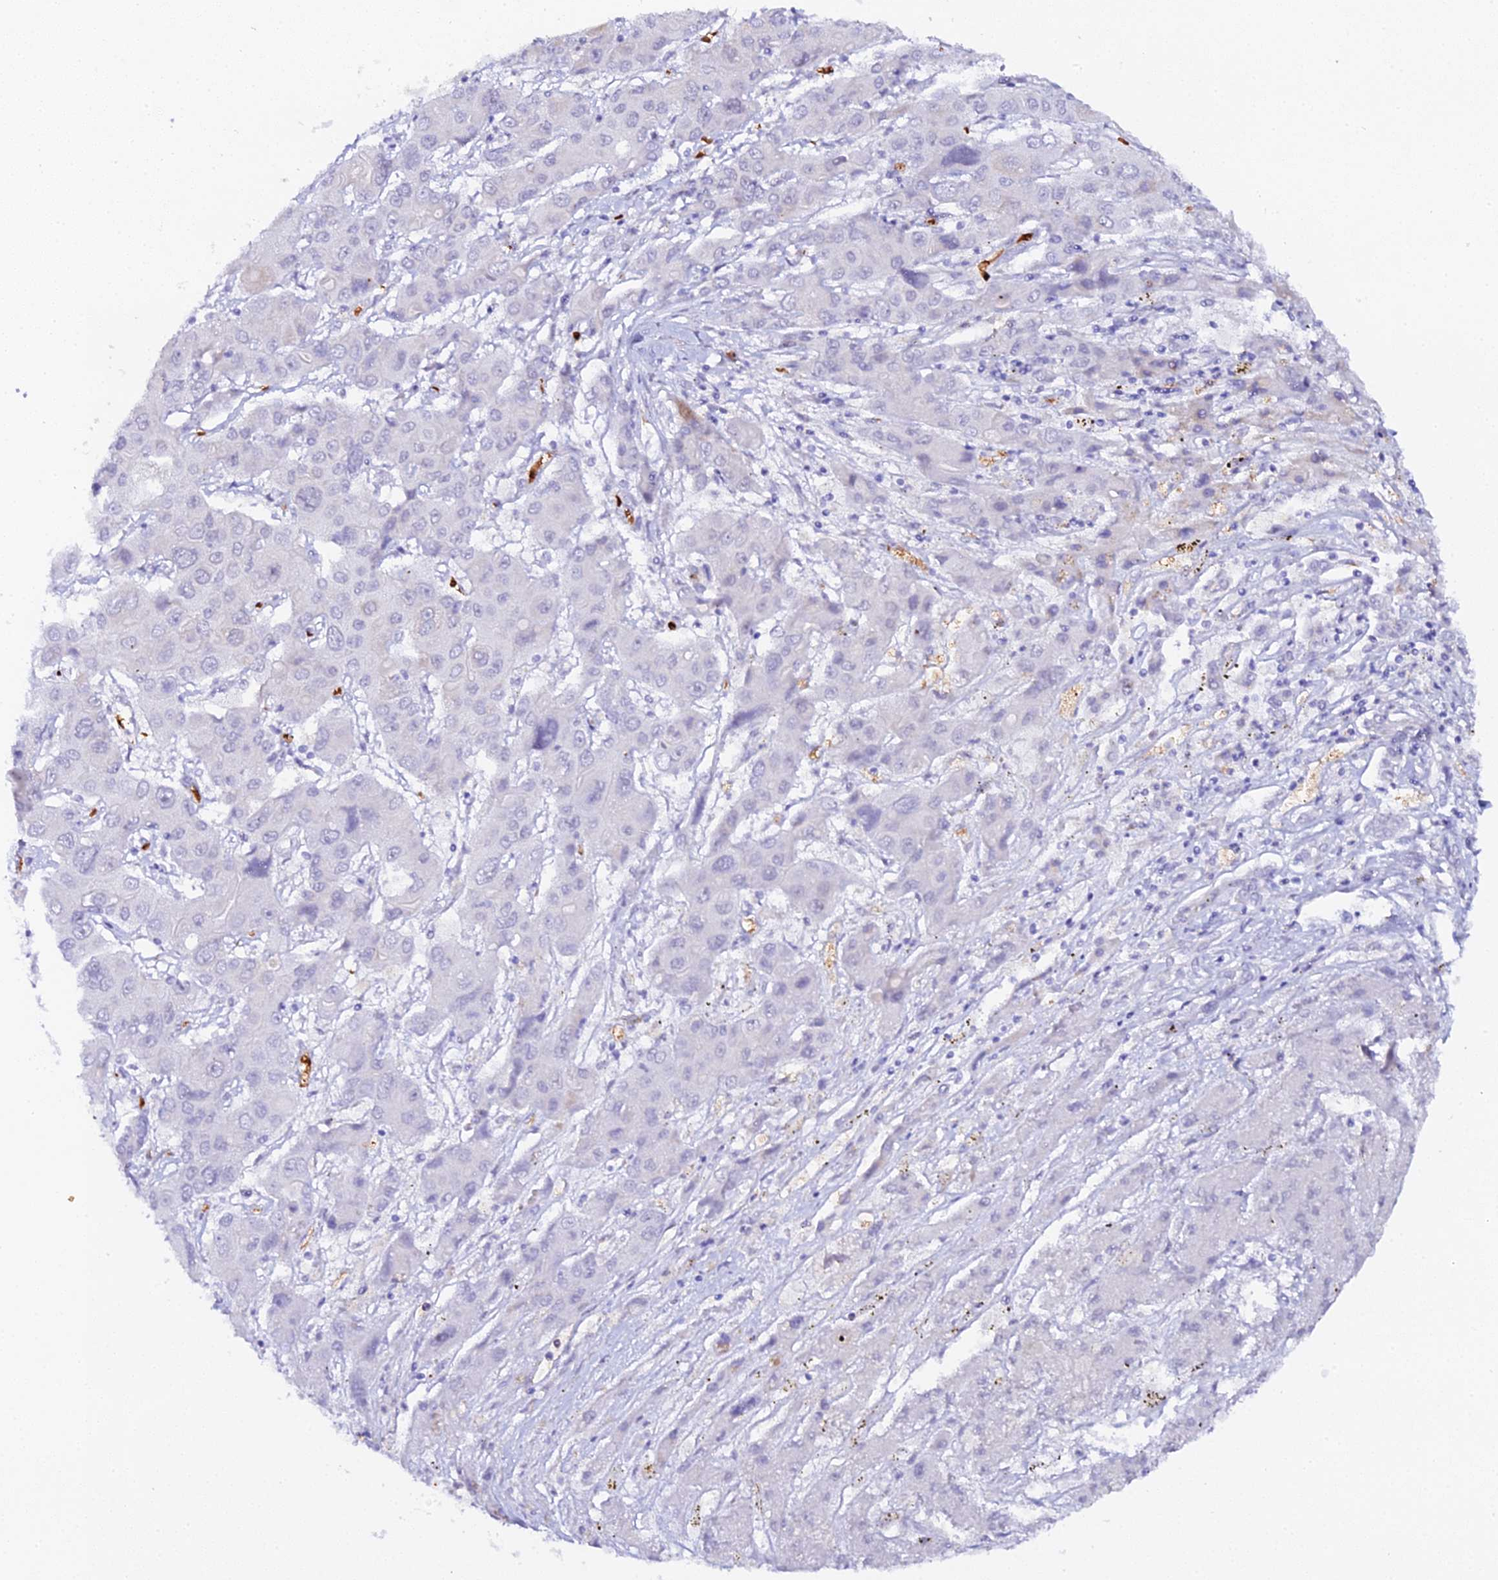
{"staining": {"intensity": "negative", "quantity": "none", "location": "none"}, "tissue": "liver cancer", "cell_type": "Tumor cells", "image_type": "cancer", "snomed": [{"axis": "morphology", "description": "Cholangiocarcinoma"}, {"axis": "topography", "description": "Liver"}], "caption": "The photomicrograph reveals no significant staining in tumor cells of cholangiocarcinoma (liver).", "gene": "CFAP45", "patient": {"sex": "male", "age": 67}}